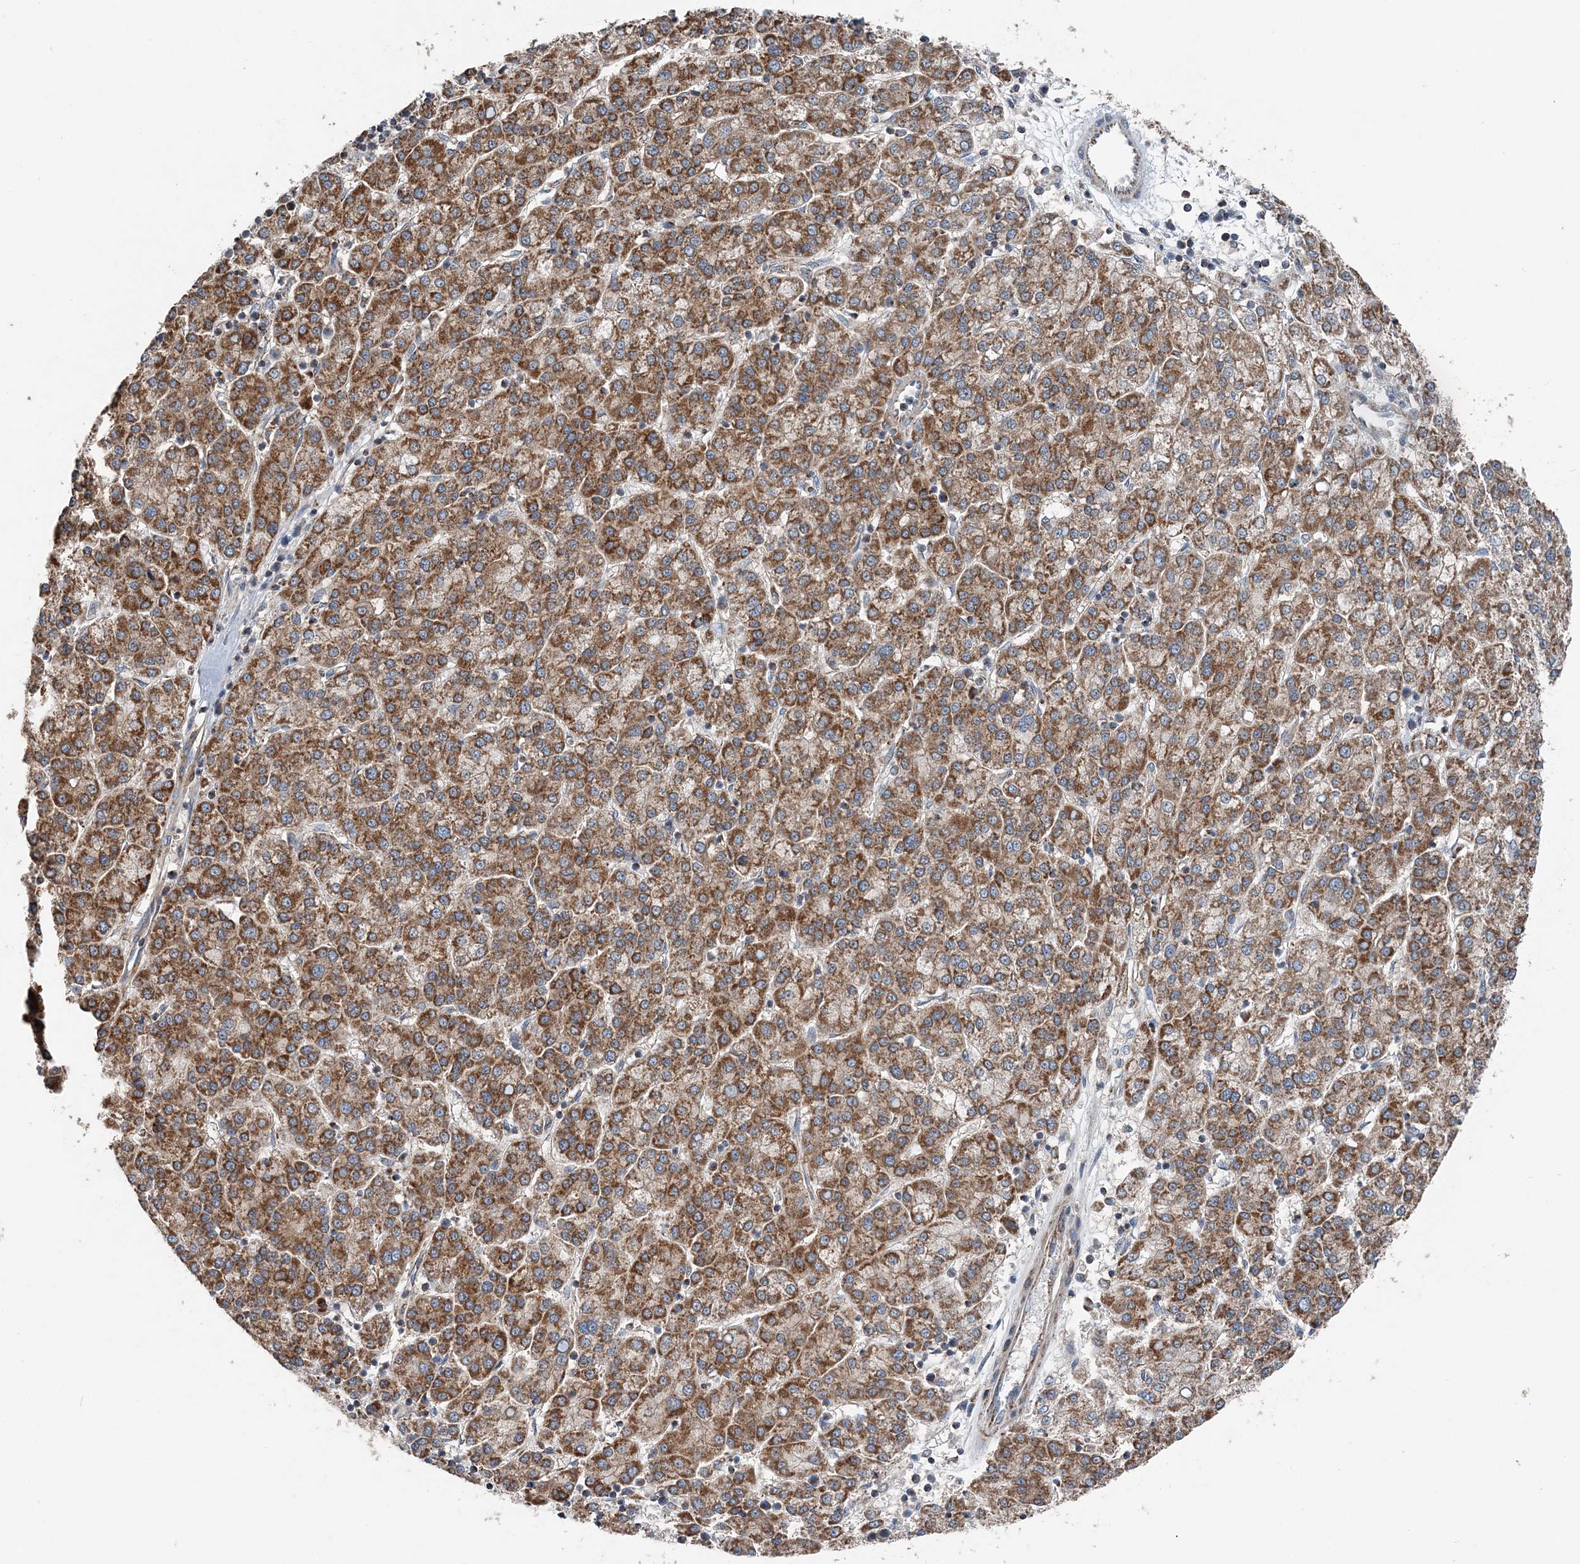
{"staining": {"intensity": "strong", "quantity": ">75%", "location": "cytoplasmic/membranous"}, "tissue": "liver cancer", "cell_type": "Tumor cells", "image_type": "cancer", "snomed": [{"axis": "morphology", "description": "Carcinoma, Hepatocellular, NOS"}, {"axis": "topography", "description": "Liver"}], "caption": "Immunohistochemical staining of liver cancer displays high levels of strong cytoplasmic/membranous expression in about >75% of tumor cells.", "gene": "SPRY2", "patient": {"sex": "female", "age": 58}}